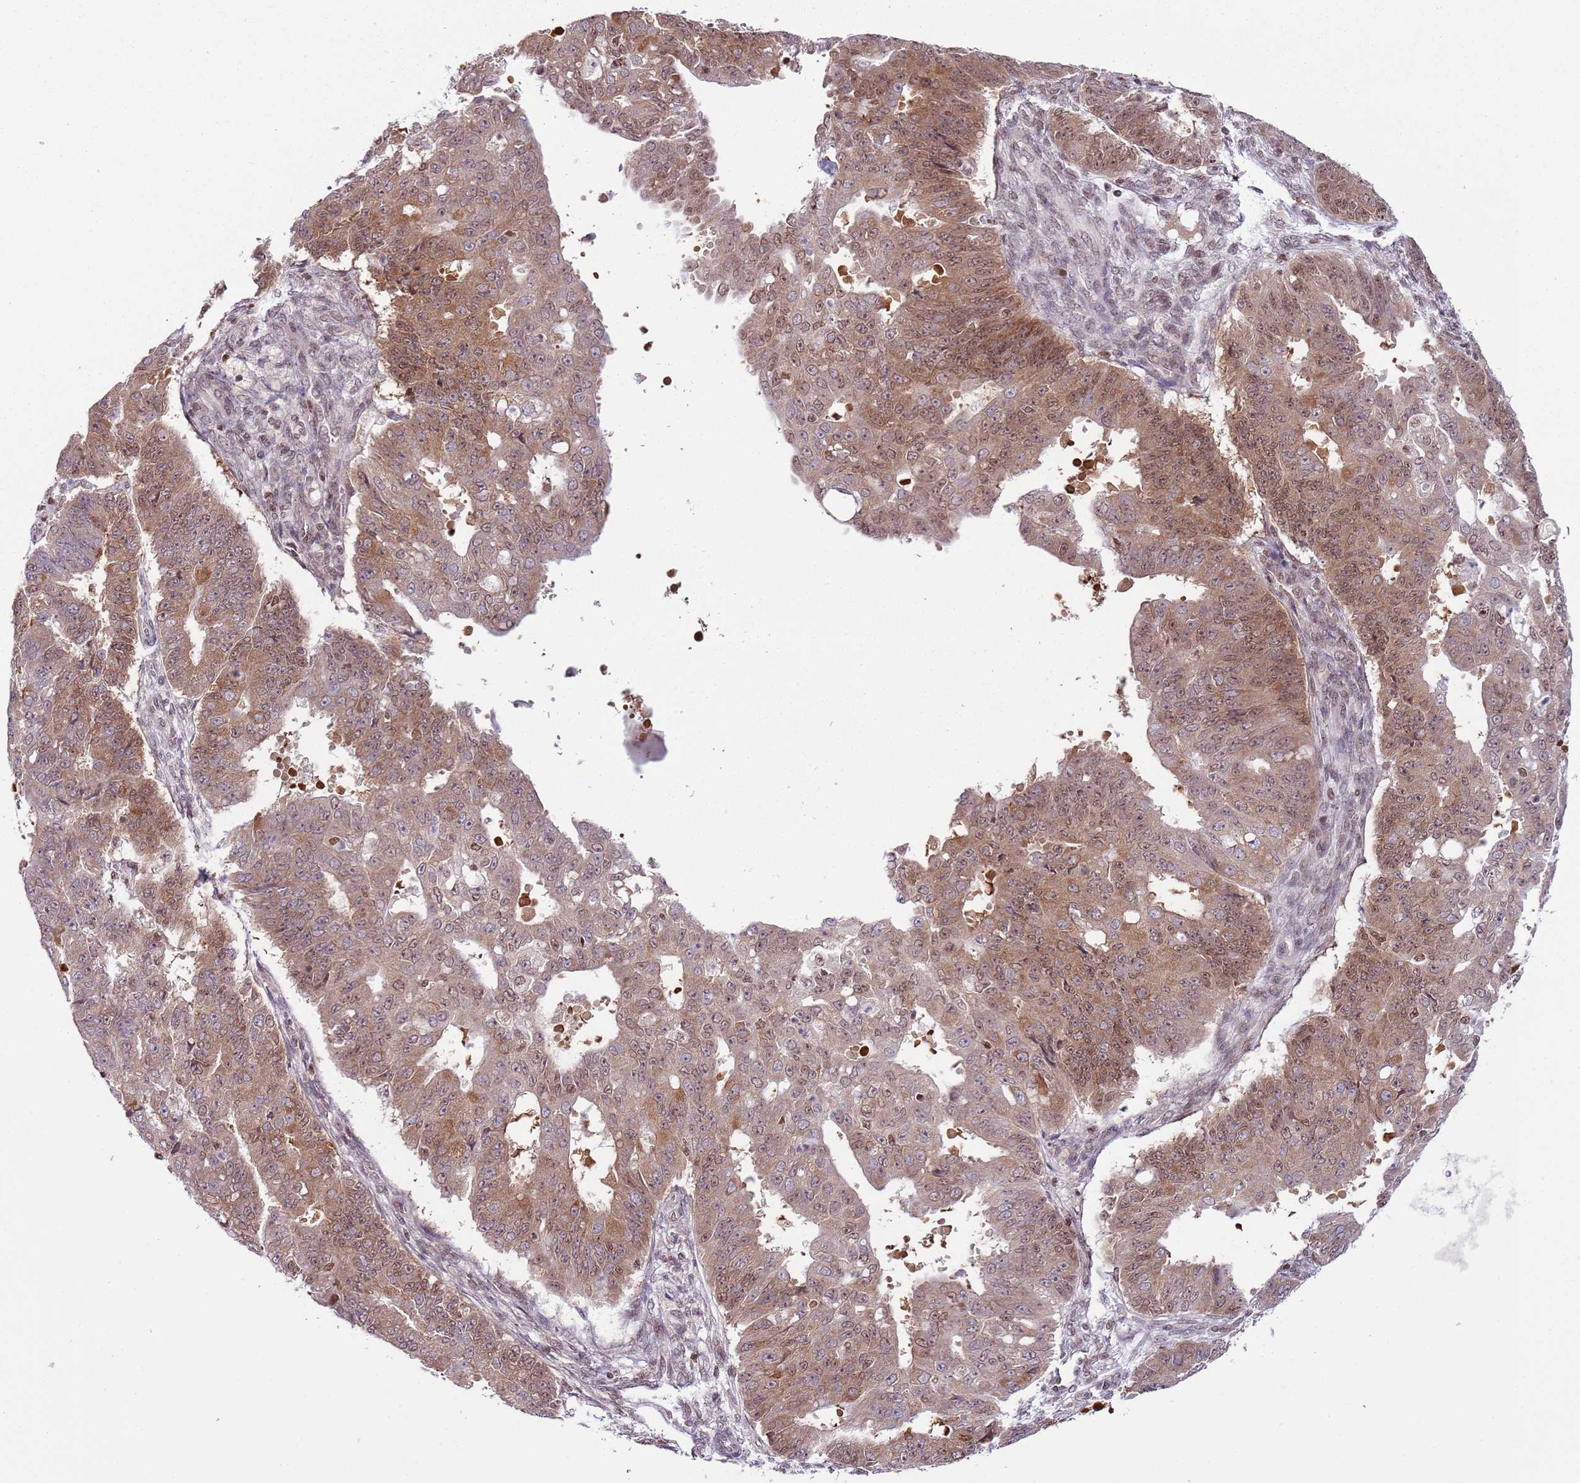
{"staining": {"intensity": "moderate", "quantity": ">75%", "location": "cytoplasmic/membranous,nuclear"}, "tissue": "ovarian cancer", "cell_type": "Tumor cells", "image_type": "cancer", "snomed": [{"axis": "morphology", "description": "Carcinoma, endometroid"}, {"axis": "topography", "description": "Appendix"}, {"axis": "topography", "description": "Ovary"}], "caption": "A brown stain highlights moderate cytoplasmic/membranous and nuclear staining of a protein in ovarian cancer (endometroid carcinoma) tumor cells.", "gene": "SELENOH", "patient": {"sex": "female", "age": 42}}